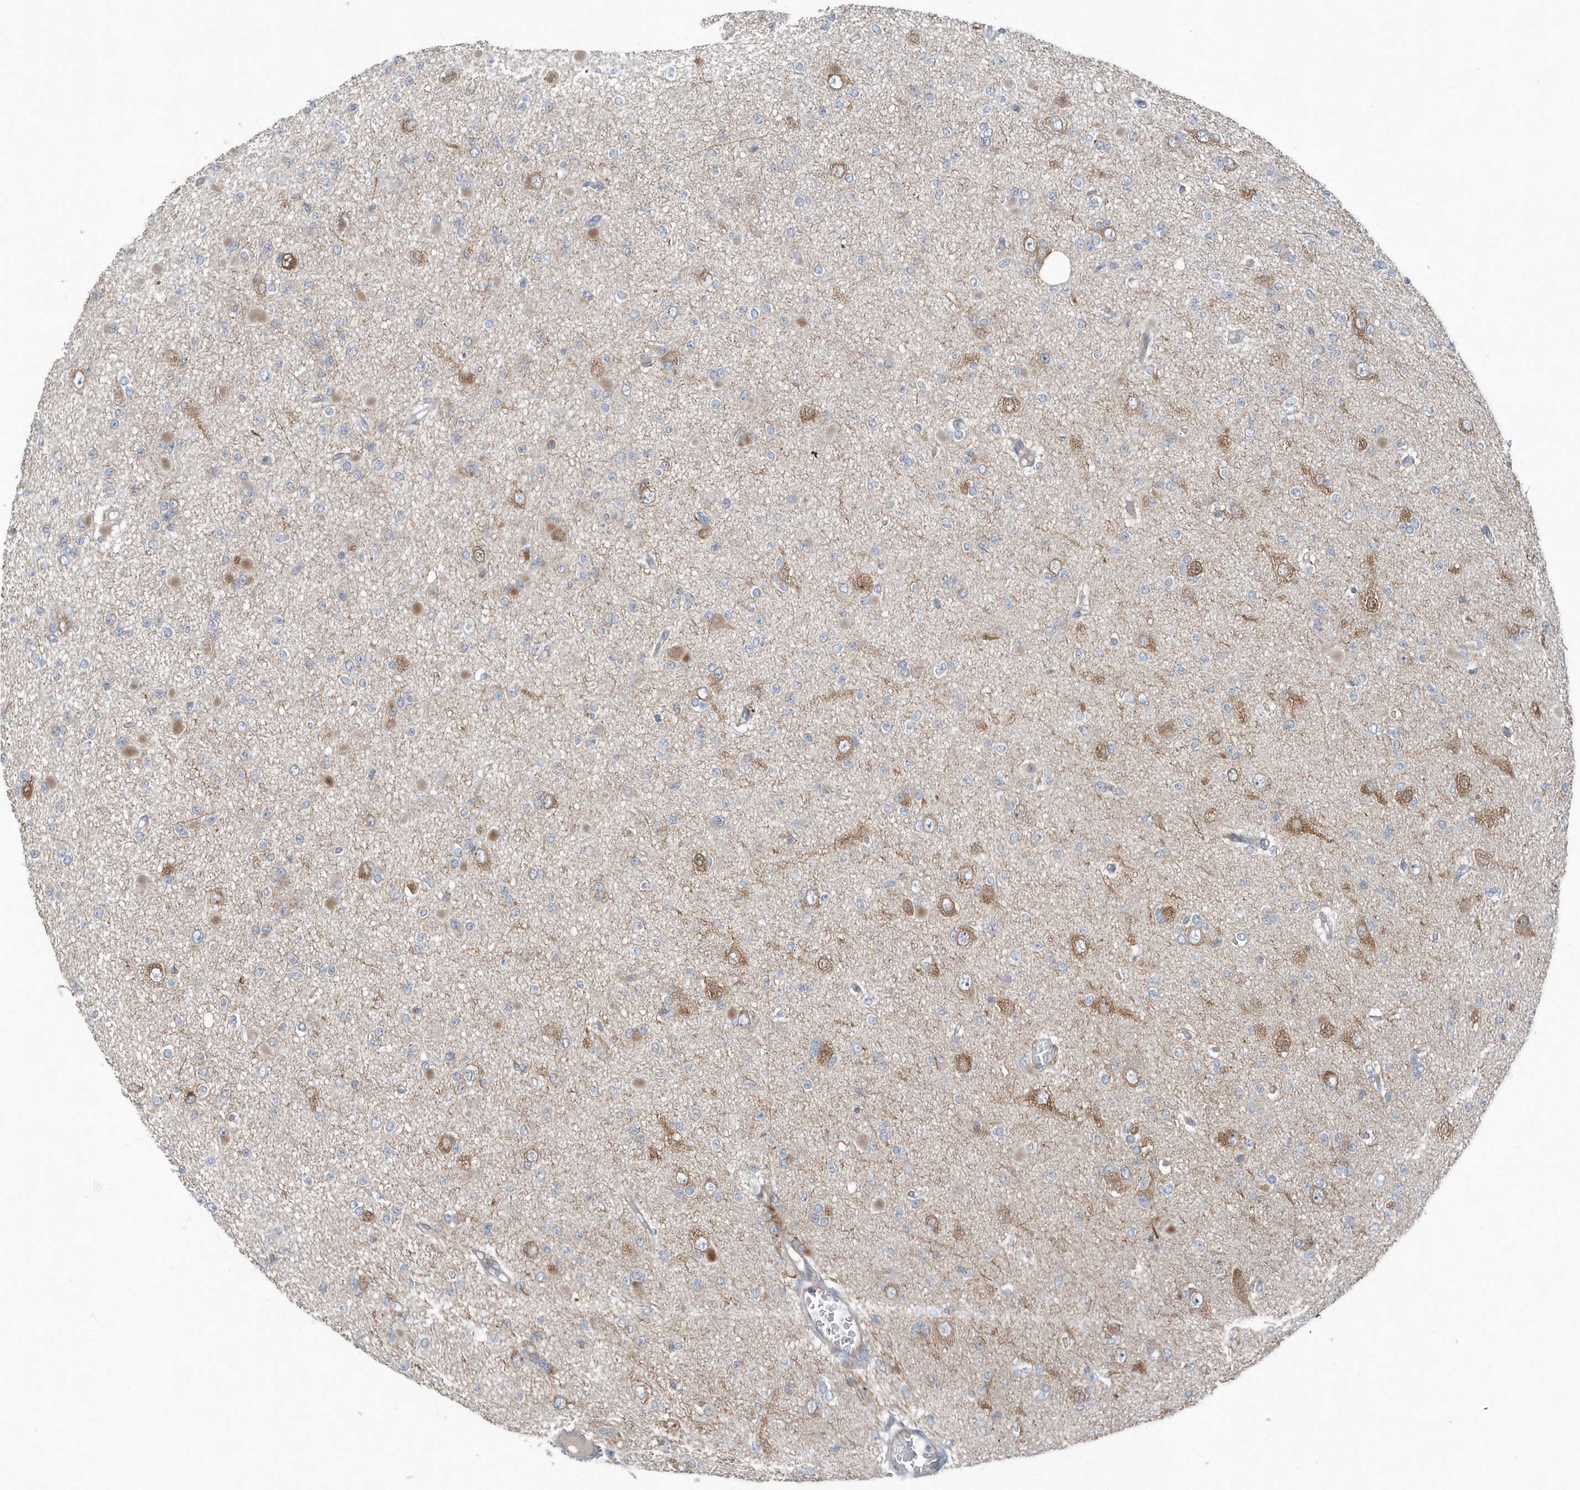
{"staining": {"intensity": "moderate", "quantity": "<25%", "location": "cytoplasmic/membranous"}, "tissue": "glioma", "cell_type": "Tumor cells", "image_type": "cancer", "snomed": [{"axis": "morphology", "description": "Glioma, malignant, Low grade"}, {"axis": "topography", "description": "Brain"}], "caption": "High-power microscopy captured an immunohistochemistry micrograph of malignant glioma (low-grade), revealing moderate cytoplasmic/membranous staining in approximately <25% of tumor cells. The staining was performed using DAB (3,3'-diaminobenzidine), with brown indicating positive protein expression. Nuclei are stained blue with hematoxylin.", "gene": "MCC", "patient": {"sex": "female", "age": 22}}